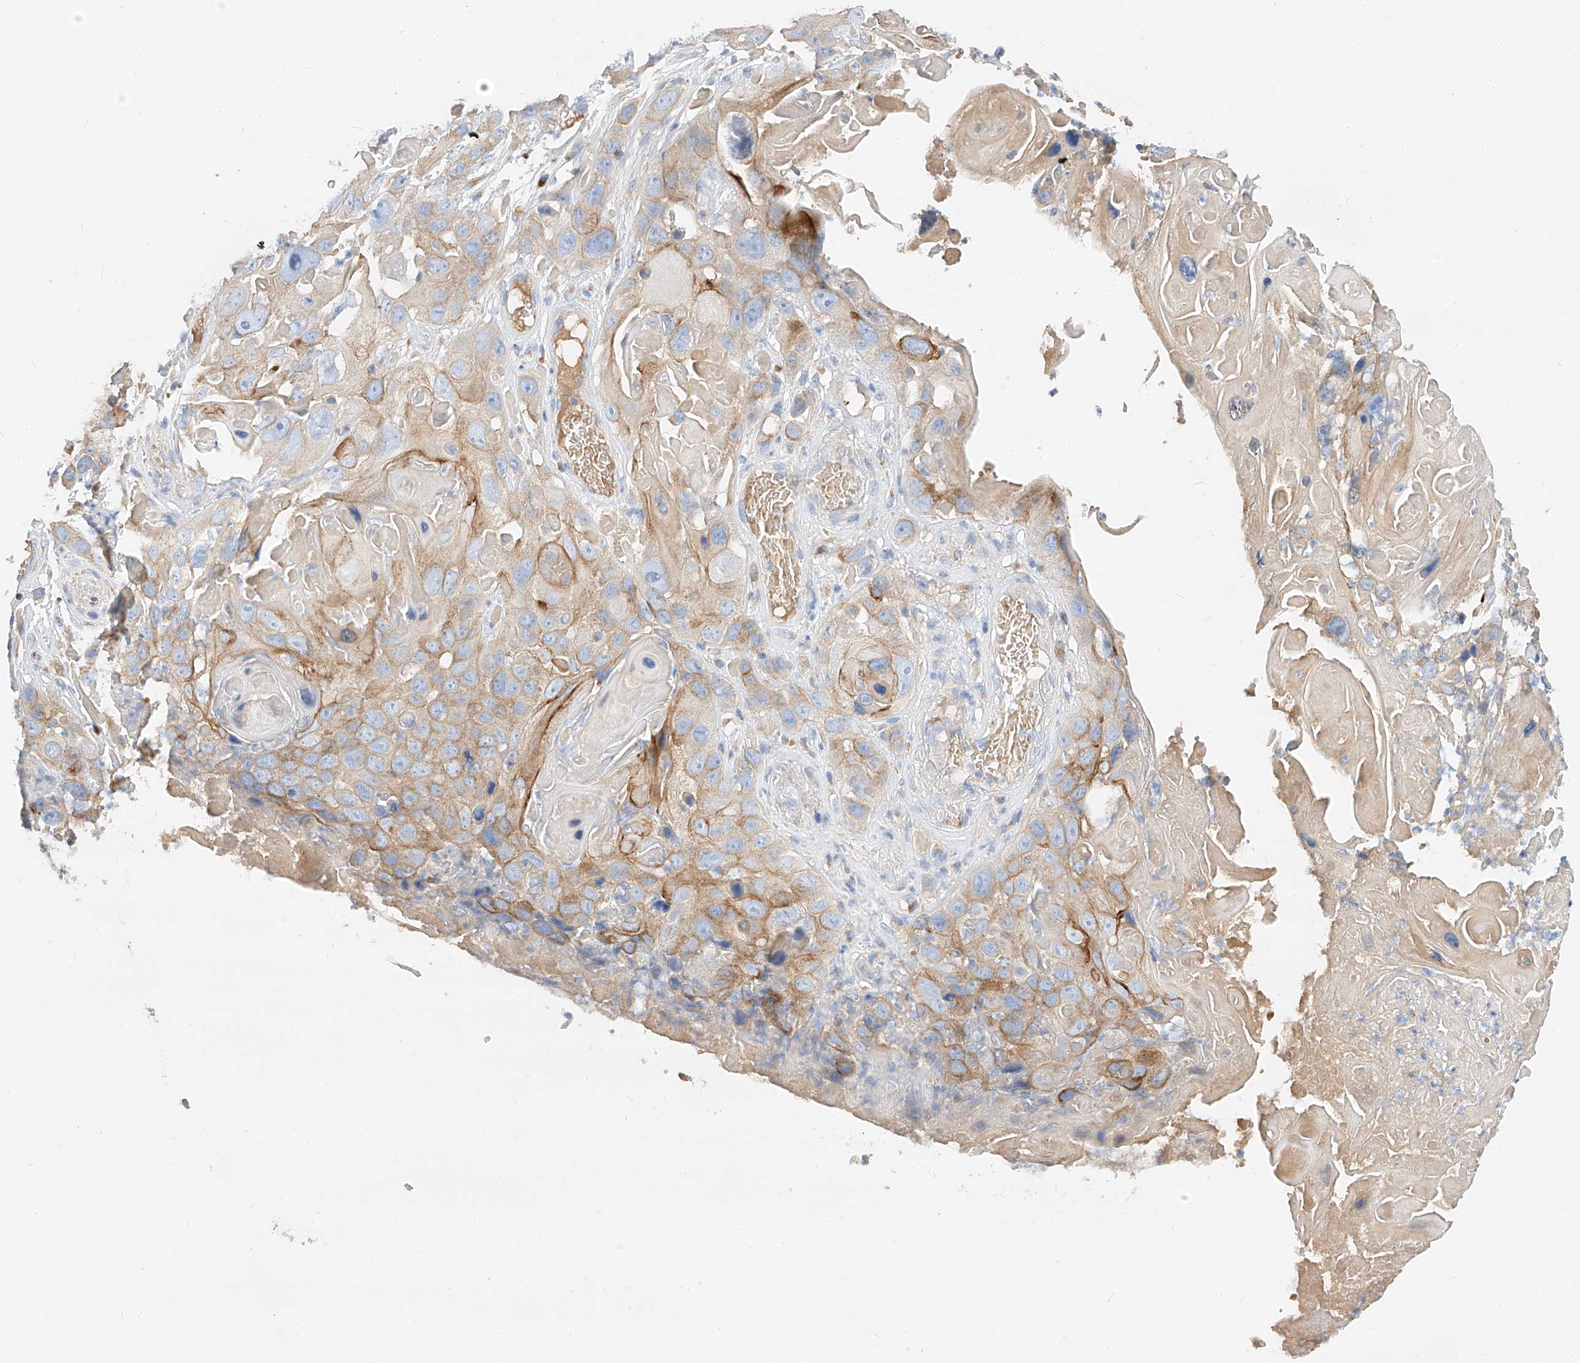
{"staining": {"intensity": "moderate", "quantity": "<25%", "location": "cytoplasmic/membranous"}, "tissue": "skin cancer", "cell_type": "Tumor cells", "image_type": "cancer", "snomed": [{"axis": "morphology", "description": "Squamous cell carcinoma, NOS"}, {"axis": "topography", "description": "Skin"}], "caption": "Skin cancer was stained to show a protein in brown. There is low levels of moderate cytoplasmic/membranous staining in about <25% of tumor cells. (DAB (3,3'-diaminobenzidine) IHC, brown staining for protein, blue staining for nuclei).", "gene": "MAP7", "patient": {"sex": "male", "age": 55}}